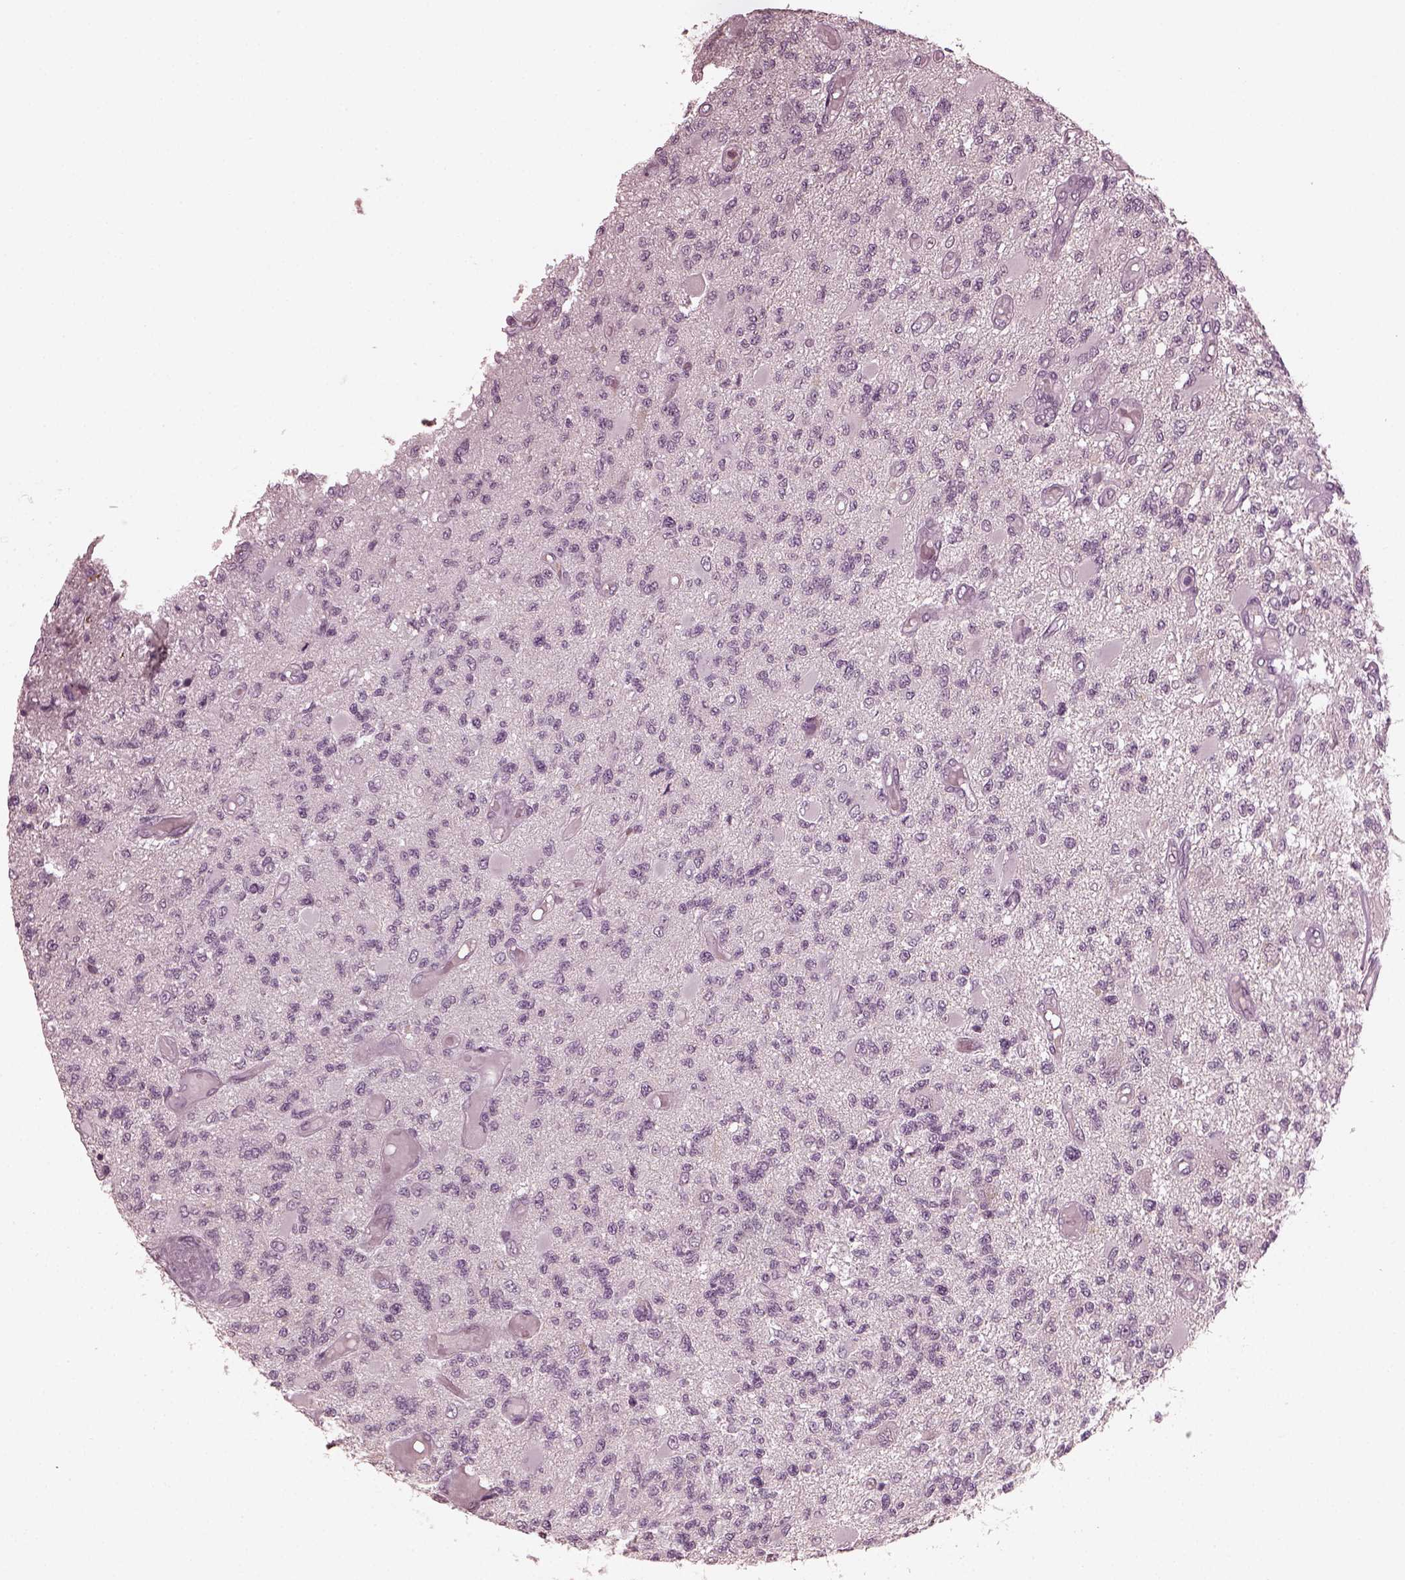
{"staining": {"intensity": "negative", "quantity": "none", "location": "none"}, "tissue": "glioma", "cell_type": "Tumor cells", "image_type": "cancer", "snomed": [{"axis": "morphology", "description": "Glioma, malignant, High grade"}, {"axis": "topography", "description": "Brain"}], "caption": "Immunohistochemistry (IHC) photomicrograph of human malignant high-grade glioma stained for a protein (brown), which exhibits no positivity in tumor cells. (Stains: DAB immunohistochemistry (IHC) with hematoxylin counter stain, Microscopy: brightfield microscopy at high magnification).", "gene": "CCDC170", "patient": {"sex": "female", "age": 63}}